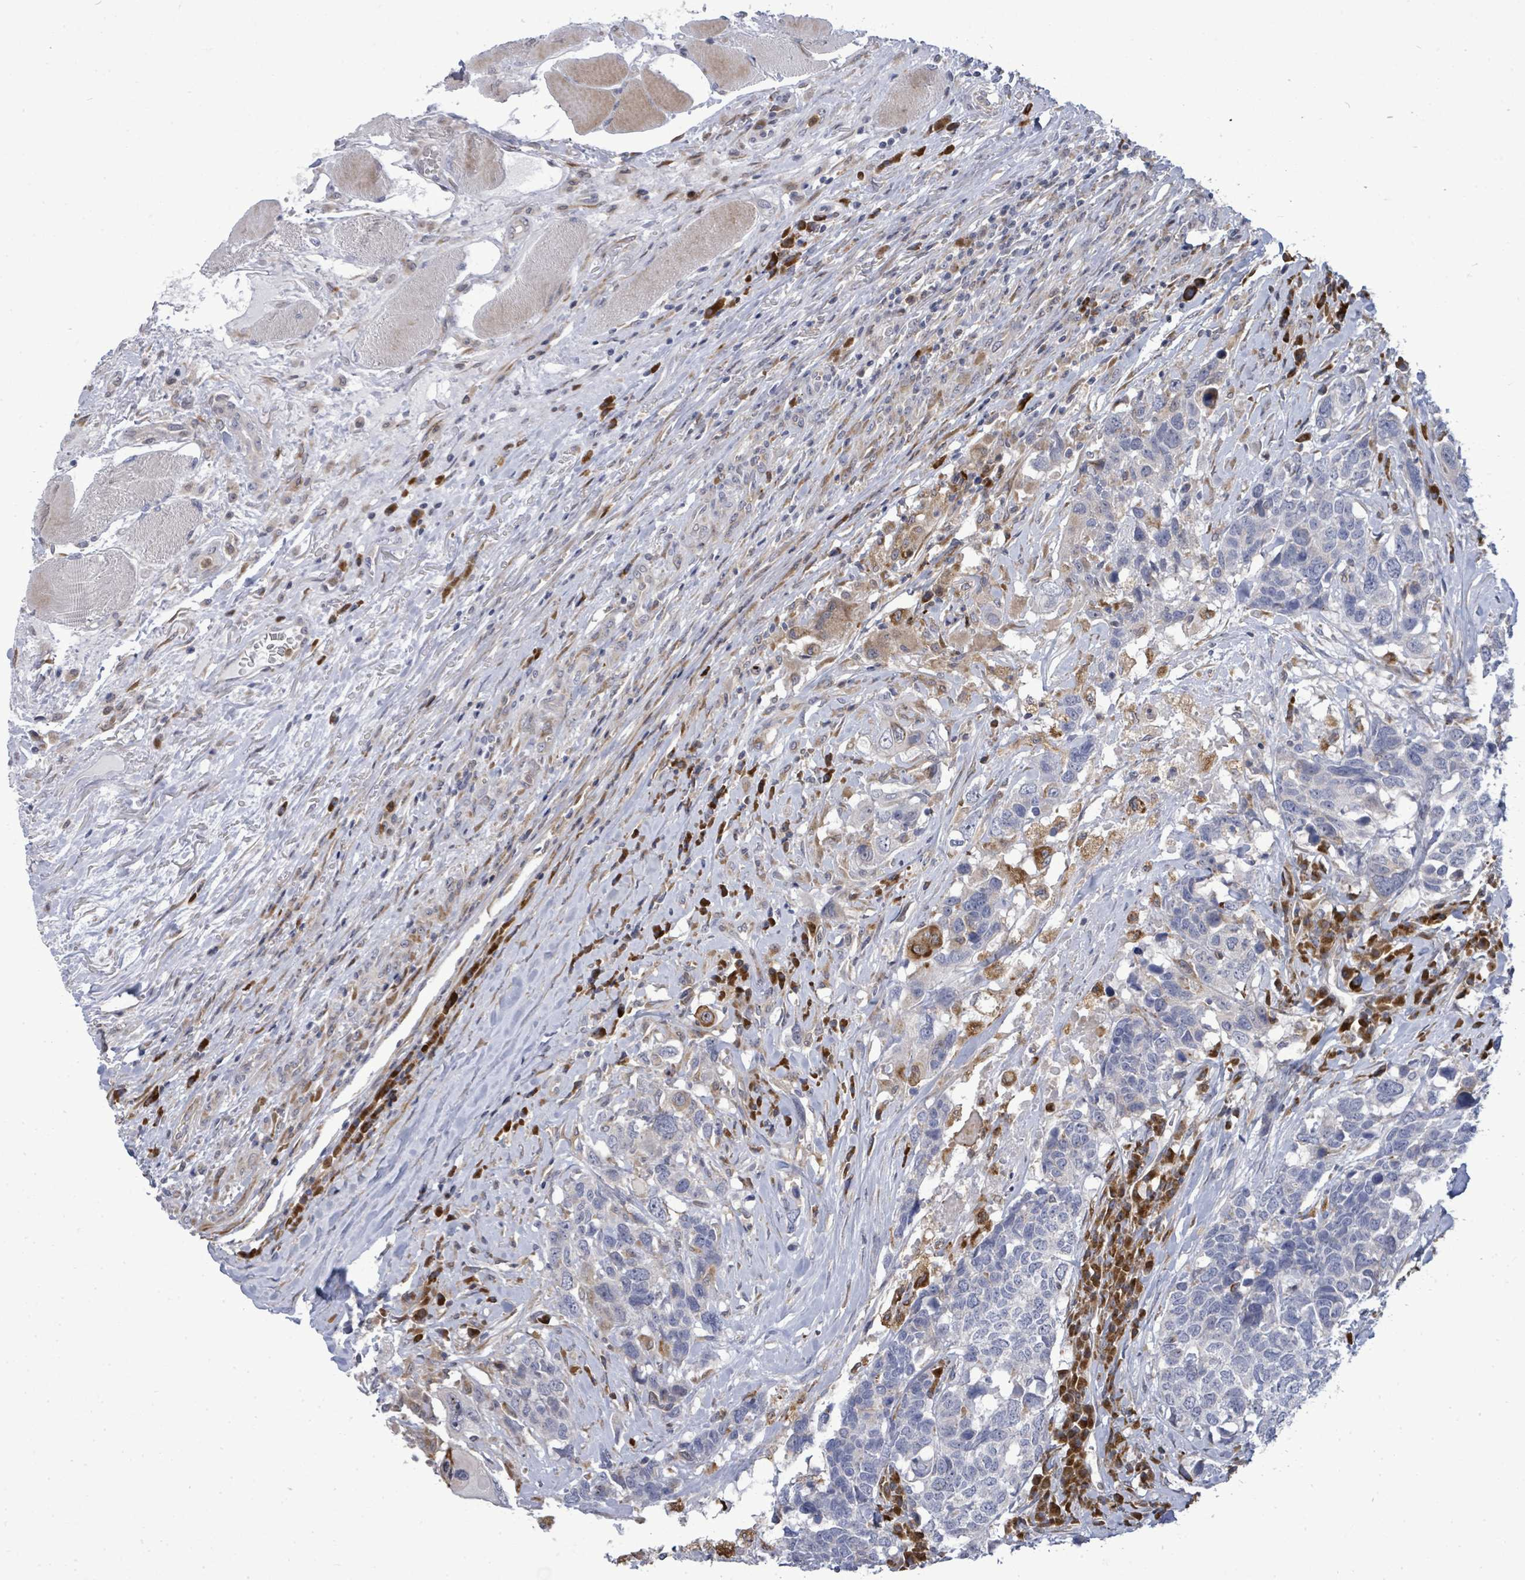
{"staining": {"intensity": "negative", "quantity": "none", "location": "none"}, "tissue": "head and neck cancer", "cell_type": "Tumor cells", "image_type": "cancer", "snomed": [{"axis": "morphology", "description": "Squamous cell carcinoma, NOS"}, {"axis": "topography", "description": "Head-Neck"}], "caption": "This micrograph is of squamous cell carcinoma (head and neck) stained with immunohistochemistry (IHC) to label a protein in brown with the nuclei are counter-stained blue. There is no positivity in tumor cells.", "gene": "SAR1A", "patient": {"sex": "male", "age": 66}}